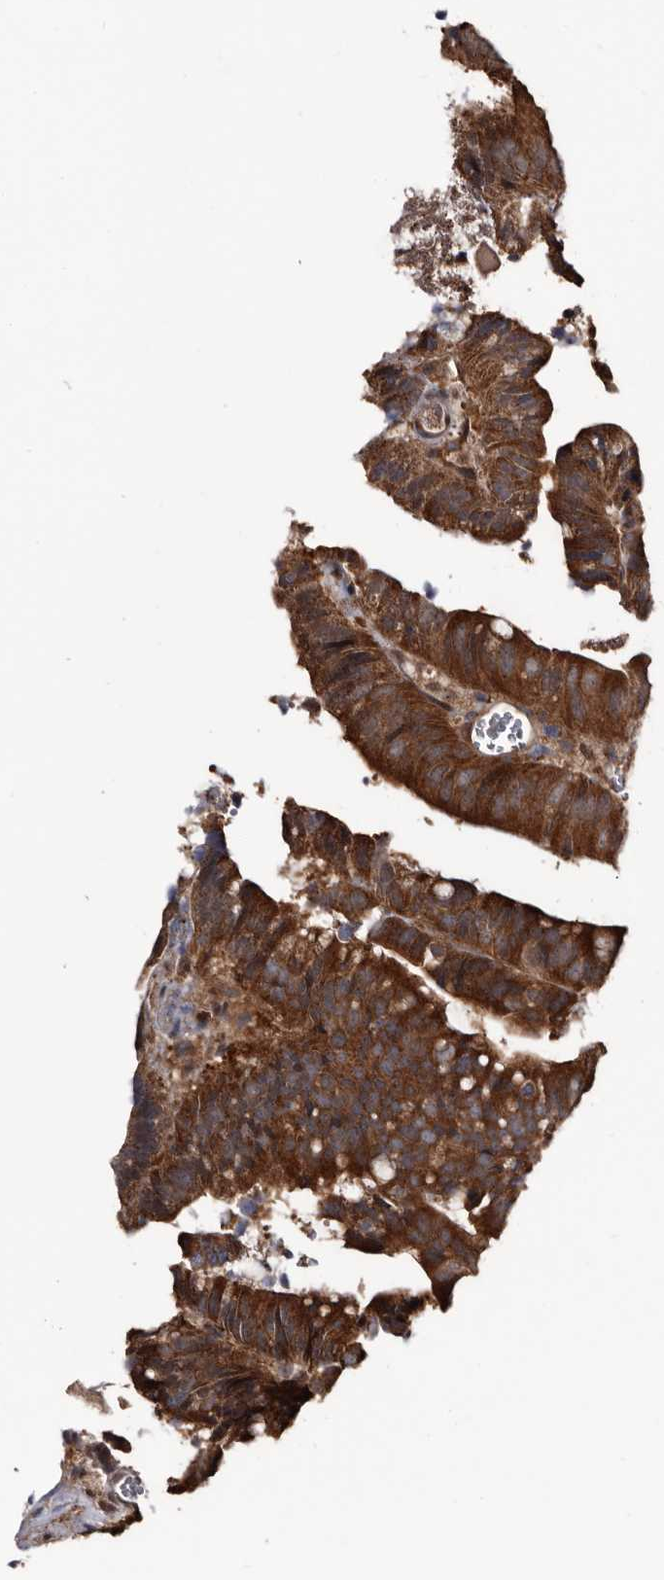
{"staining": {"intensity": "strong", "quantity": ">75%", "location": "cytoplasmic/membranous"}, "tissue": "colorectal cancer", "cell_type": "Tumor cells", "image_type": "cancer", "snomed": [{"axis": "morphology", "description": "Adenocarcinoma, NOS"}, {"axis": "topography", "description": "Colon"}], "caption": "Adenocarcinoma (colorectal) stained for a protein (brown) reveals strong cytoplasmic/membranous positive staining in approximately >75% of tumor cells.", "gene": "TTI2", "patient": {"sex": "female", "age": 66}}